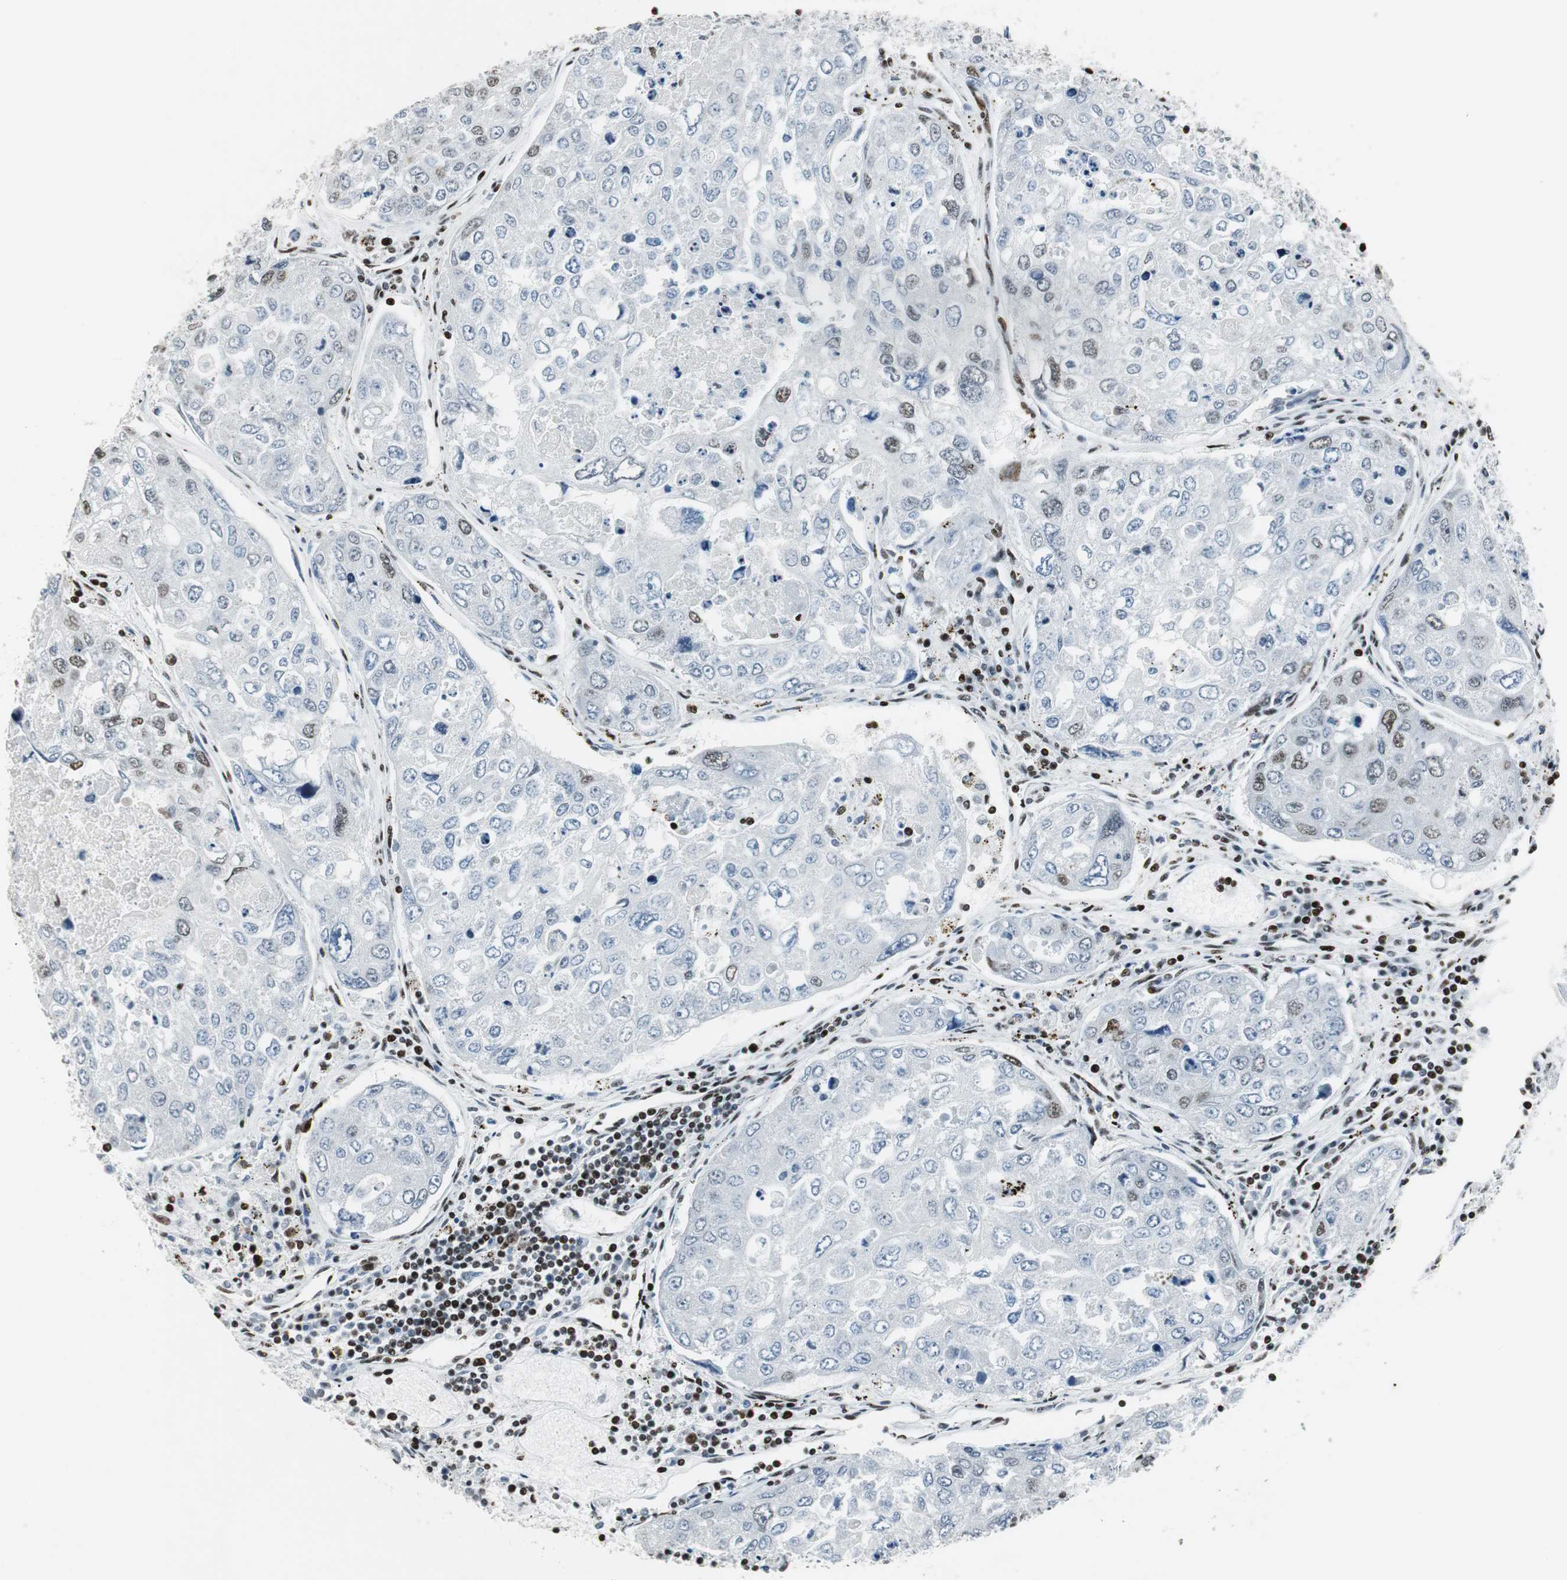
{"staining": {"intensity": "weak", "quantity": "<25%", "location": "nuclear"}, "tissue": "urothelial cancer", "cell_type": "Tumor cells", "image_type": "cancer", "snomed": [{"axis": "morphology", "description": "Urothelial carcinoma, High grade"}, {"axis": "topography", "description": "Lymph node"}, {"axis": "topography", "description": "Urinary bladder"}], "caption": "Immunohistochemistry photomicrograph of urothelial carcinoma (high-grade) stained for a protein (brown), which demonstrates no positivity in tumor cells. Nuclei are stained in blue.", "gene": "RBBP4", "patient": {"sex": "male", "age": 51}}